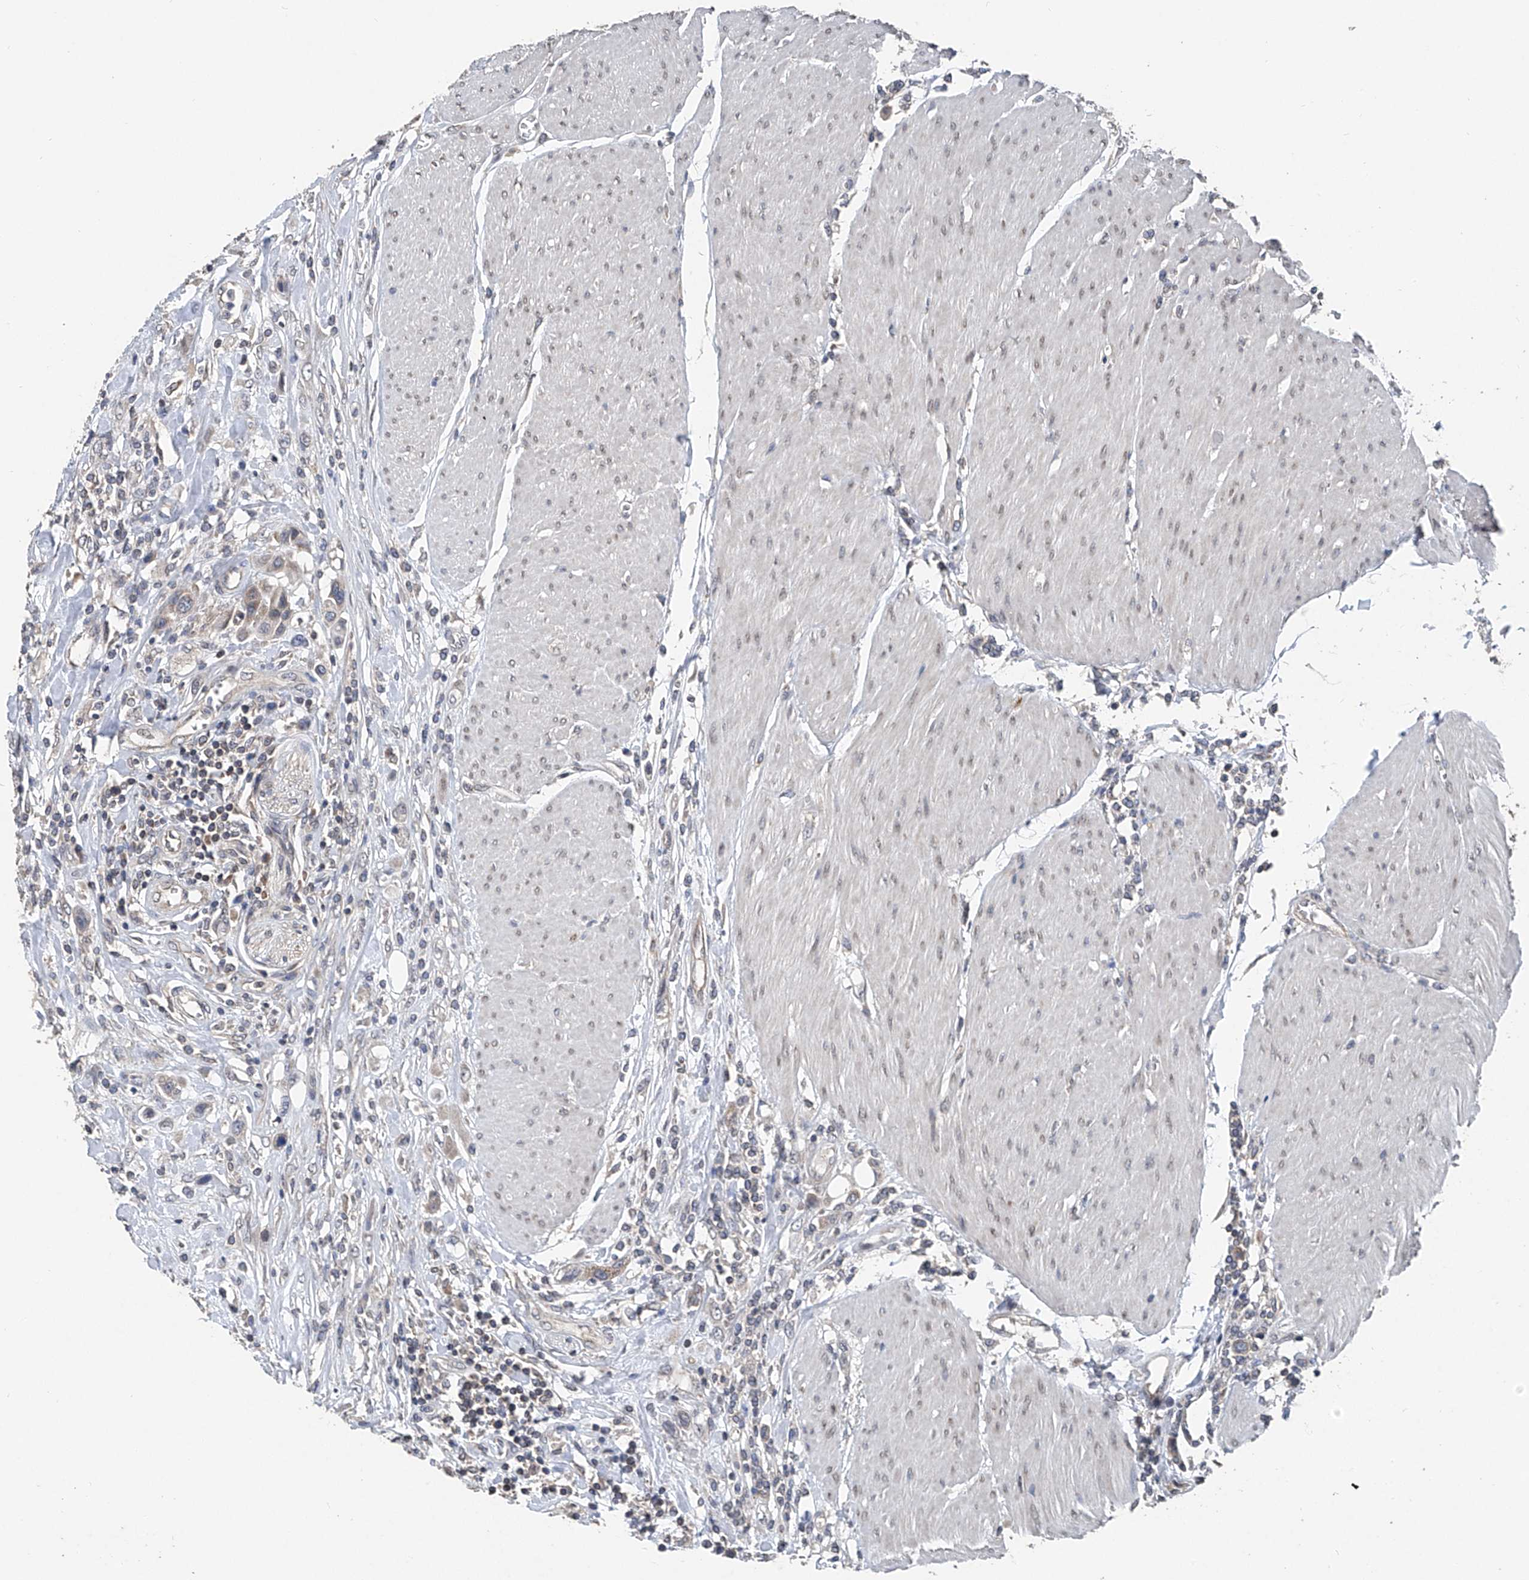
{"staining": {"intensity": "negative", "quantity": "none", "location": "none"}, "tissue": "urothelial cancer", "cell_type": "Tumor cells", "image_type": "cancer", "snomed": [{"axis": "morphology", "description": "Urothelial carcinoma, High grade"}, {"axis": "topography", "description": "Urinary bladder"}], "caption": "High power microscopy histopathology image of an immunohistochemistry (IHC) histopathology image of urothelial carcinoma (high-grade), revealing no significant expression in tumor cells.", "gene": "BCKDHB", "patient": {"sex": "male", "age": 50}}